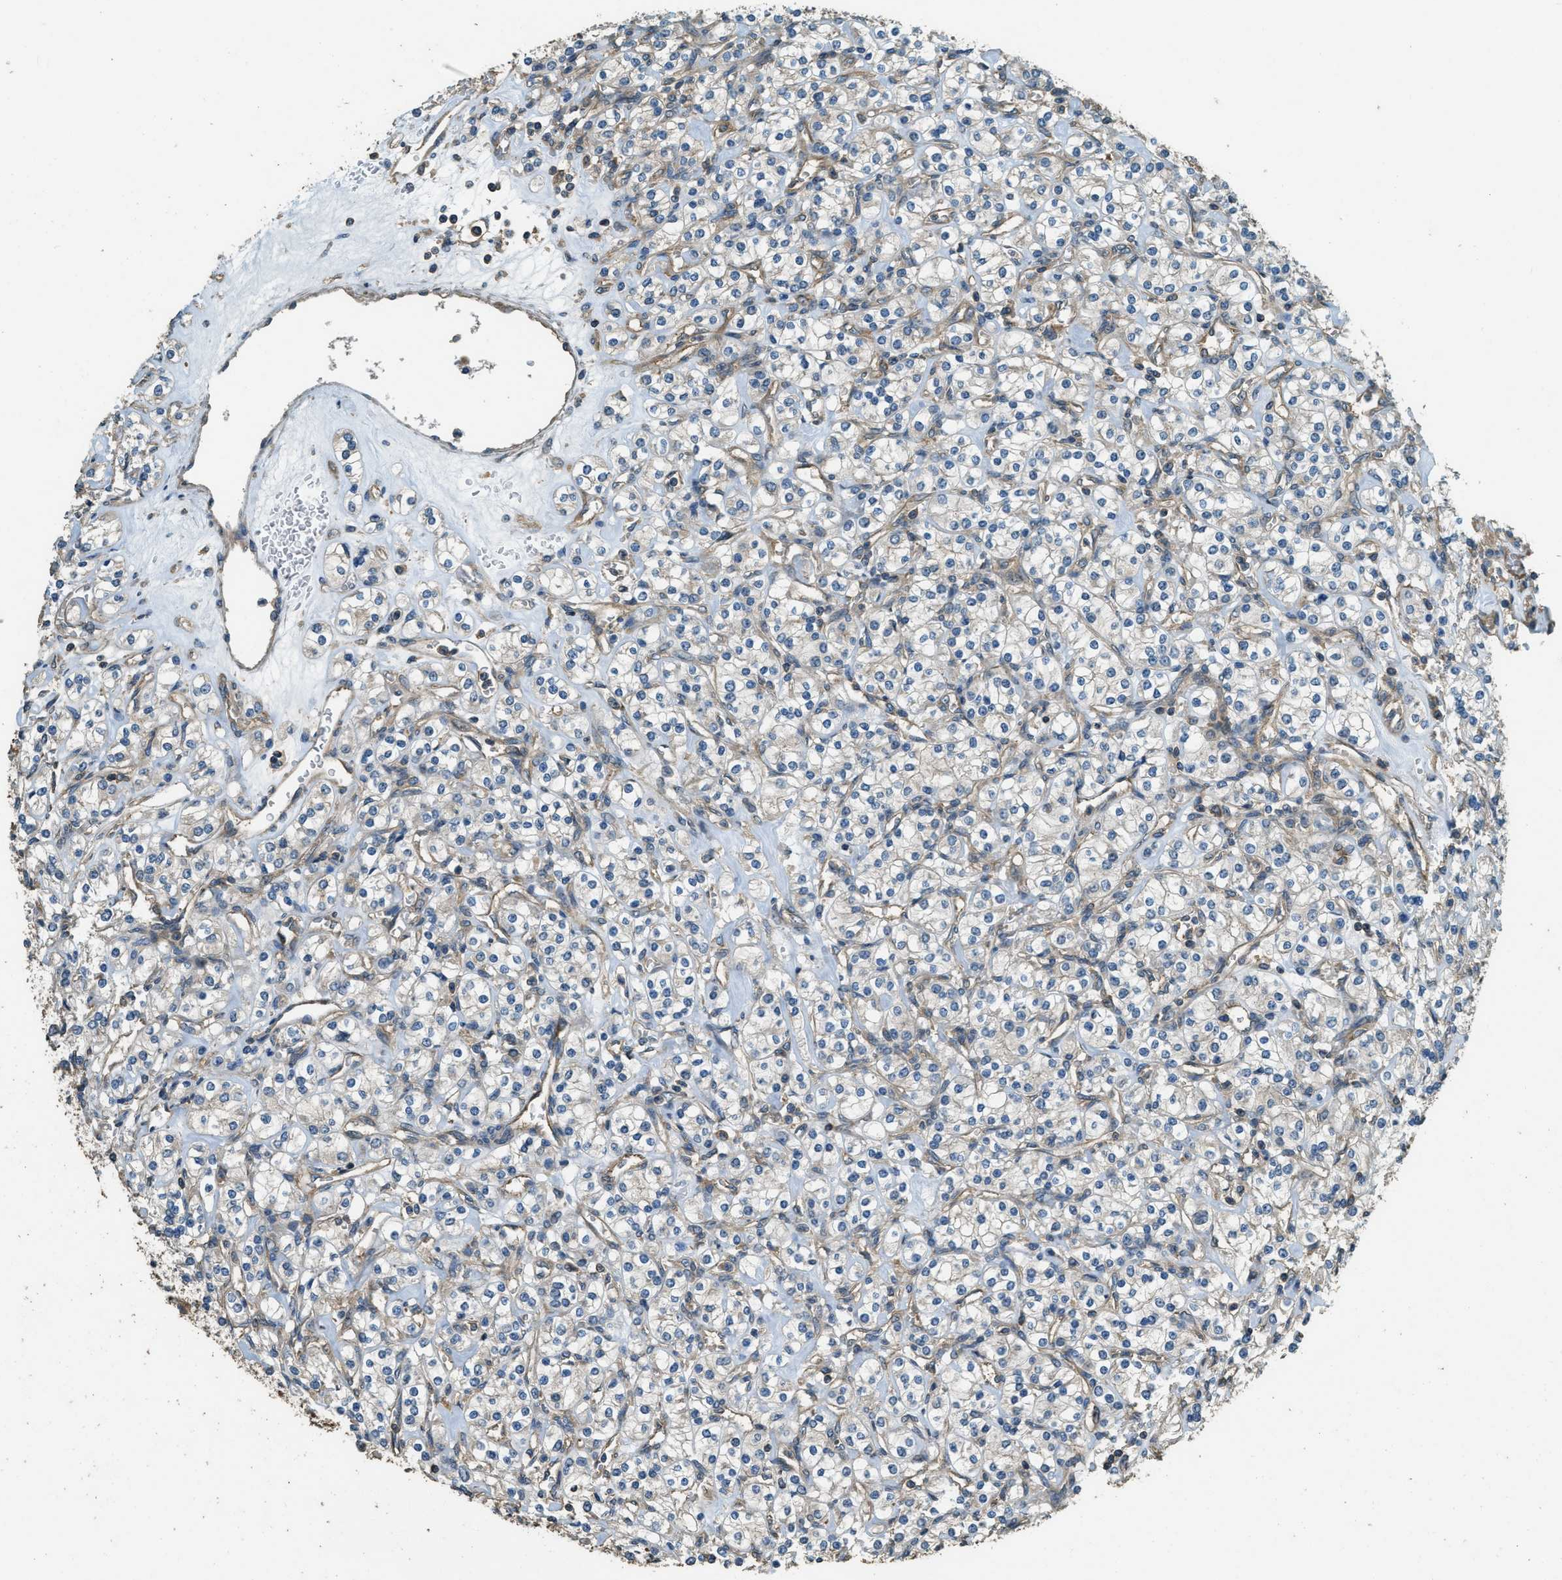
{"staining": {"intensity": "weak", "quantity": "<25%", "location": "cytoplasmic/membranous"}, "tissue": "renal cancer", "cell_type": "Tumor cells", "image_type": "cancer", "snomed": [{"axis": "morphology", "description": "Adenocarcinoma, NOS"}, {"axis": "topography", "description": "Kidney"}], "caption": "Human renal cancer stained for a protein using immunohistochemistry (IHC) demonstrates no expression in tumor cells.", "gene": "MARS1", "patient": {"sex": "male", "age": 77}}